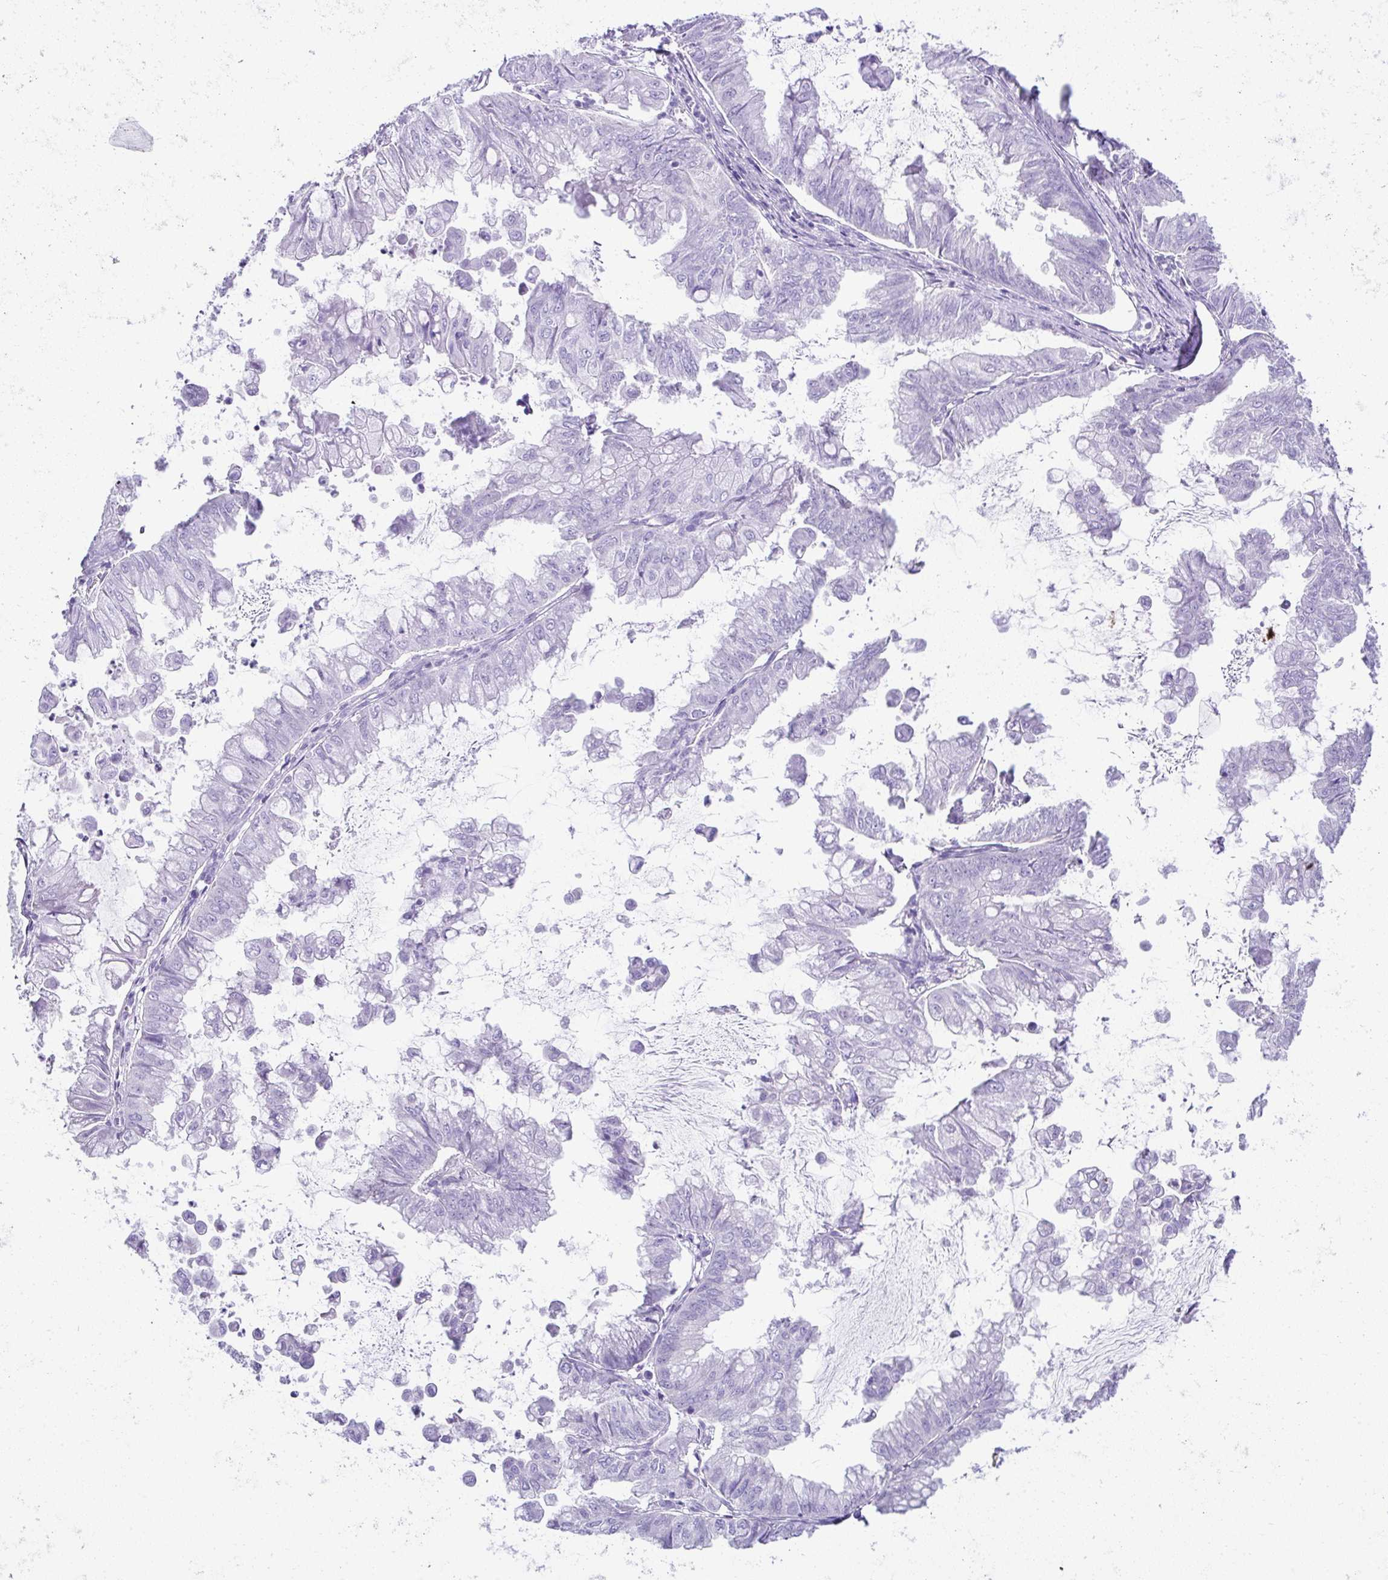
{"staining": {"intensity": "negative", "quantity": "none", "location": "none"}, "tissue": "stomach cancer", "cell_type": "Tumor cells", "image_type": "cancer", "snomed": [{"axis": "morphology", "description": "Adenocarcinoma, NOS"}, {"axis": "topography", "description": "Stomach, upper"}], "caption": "A high-resolution histopathology image shows IHC staining of adenocarcinoma (stomach), which displays no significant positivity in tumor cells.", "gene": "RNF183", "patient": {"sex": "male", "age": 80}}